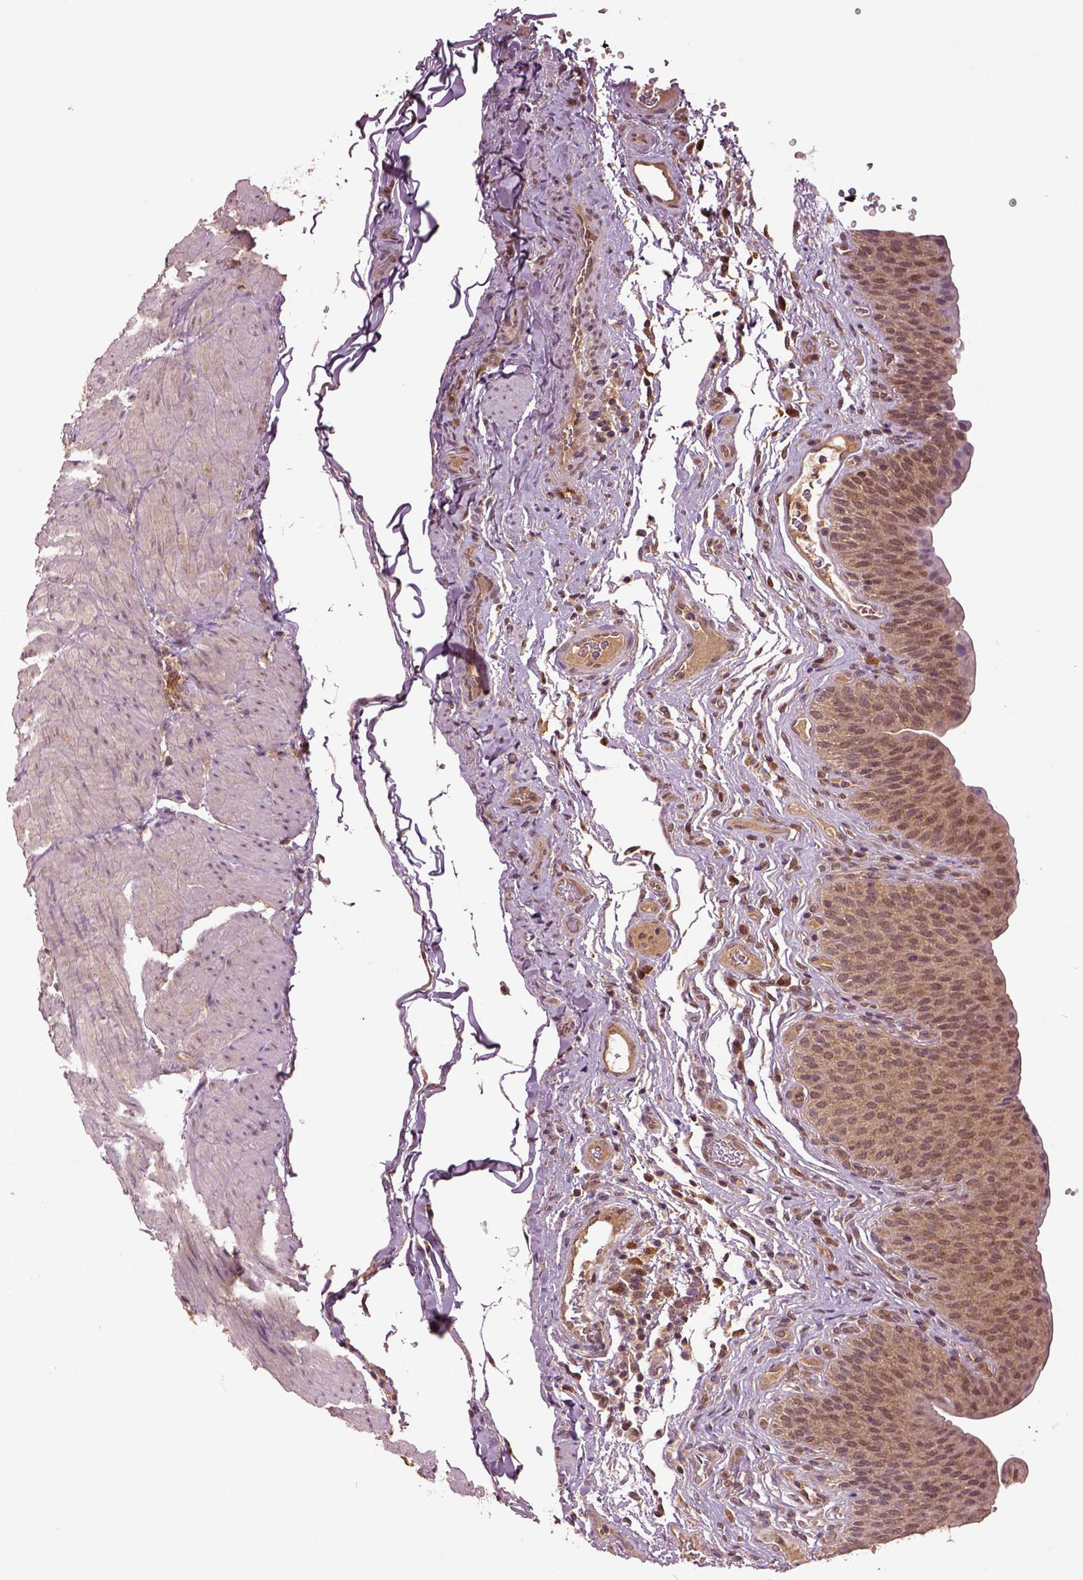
{"staining": {"intensity": "moderate", "quantity": ">75%", "location": "cytoplasmic/membranous,nuclear"}, "tissue": "urinary bladder", "cell_type": "Urothelial cells", "image_type": "normal", "snomed": [{"axis": "morphology", "description": "Normal tissue, NOS"}, {"axis": "topography", "description": "Urinary bladder"}], "caption": "Immunohistochemistry (IHC) staining of normal urinary bladder, which exhibits medium levels of moderate cytoplasmic/membranous,nuclear expression in about >75% of urothelial cells indicating moderate cytoplasmic/membranous,nuclear protein expression. The staining was performed using DAB (3,3'-diaminobenzidine) (brown) for protein detection and nuclei were counterstained in hematoxylin (blue).", "gene": "MDP1", "patient": {"sex": "male", "age": 66}}